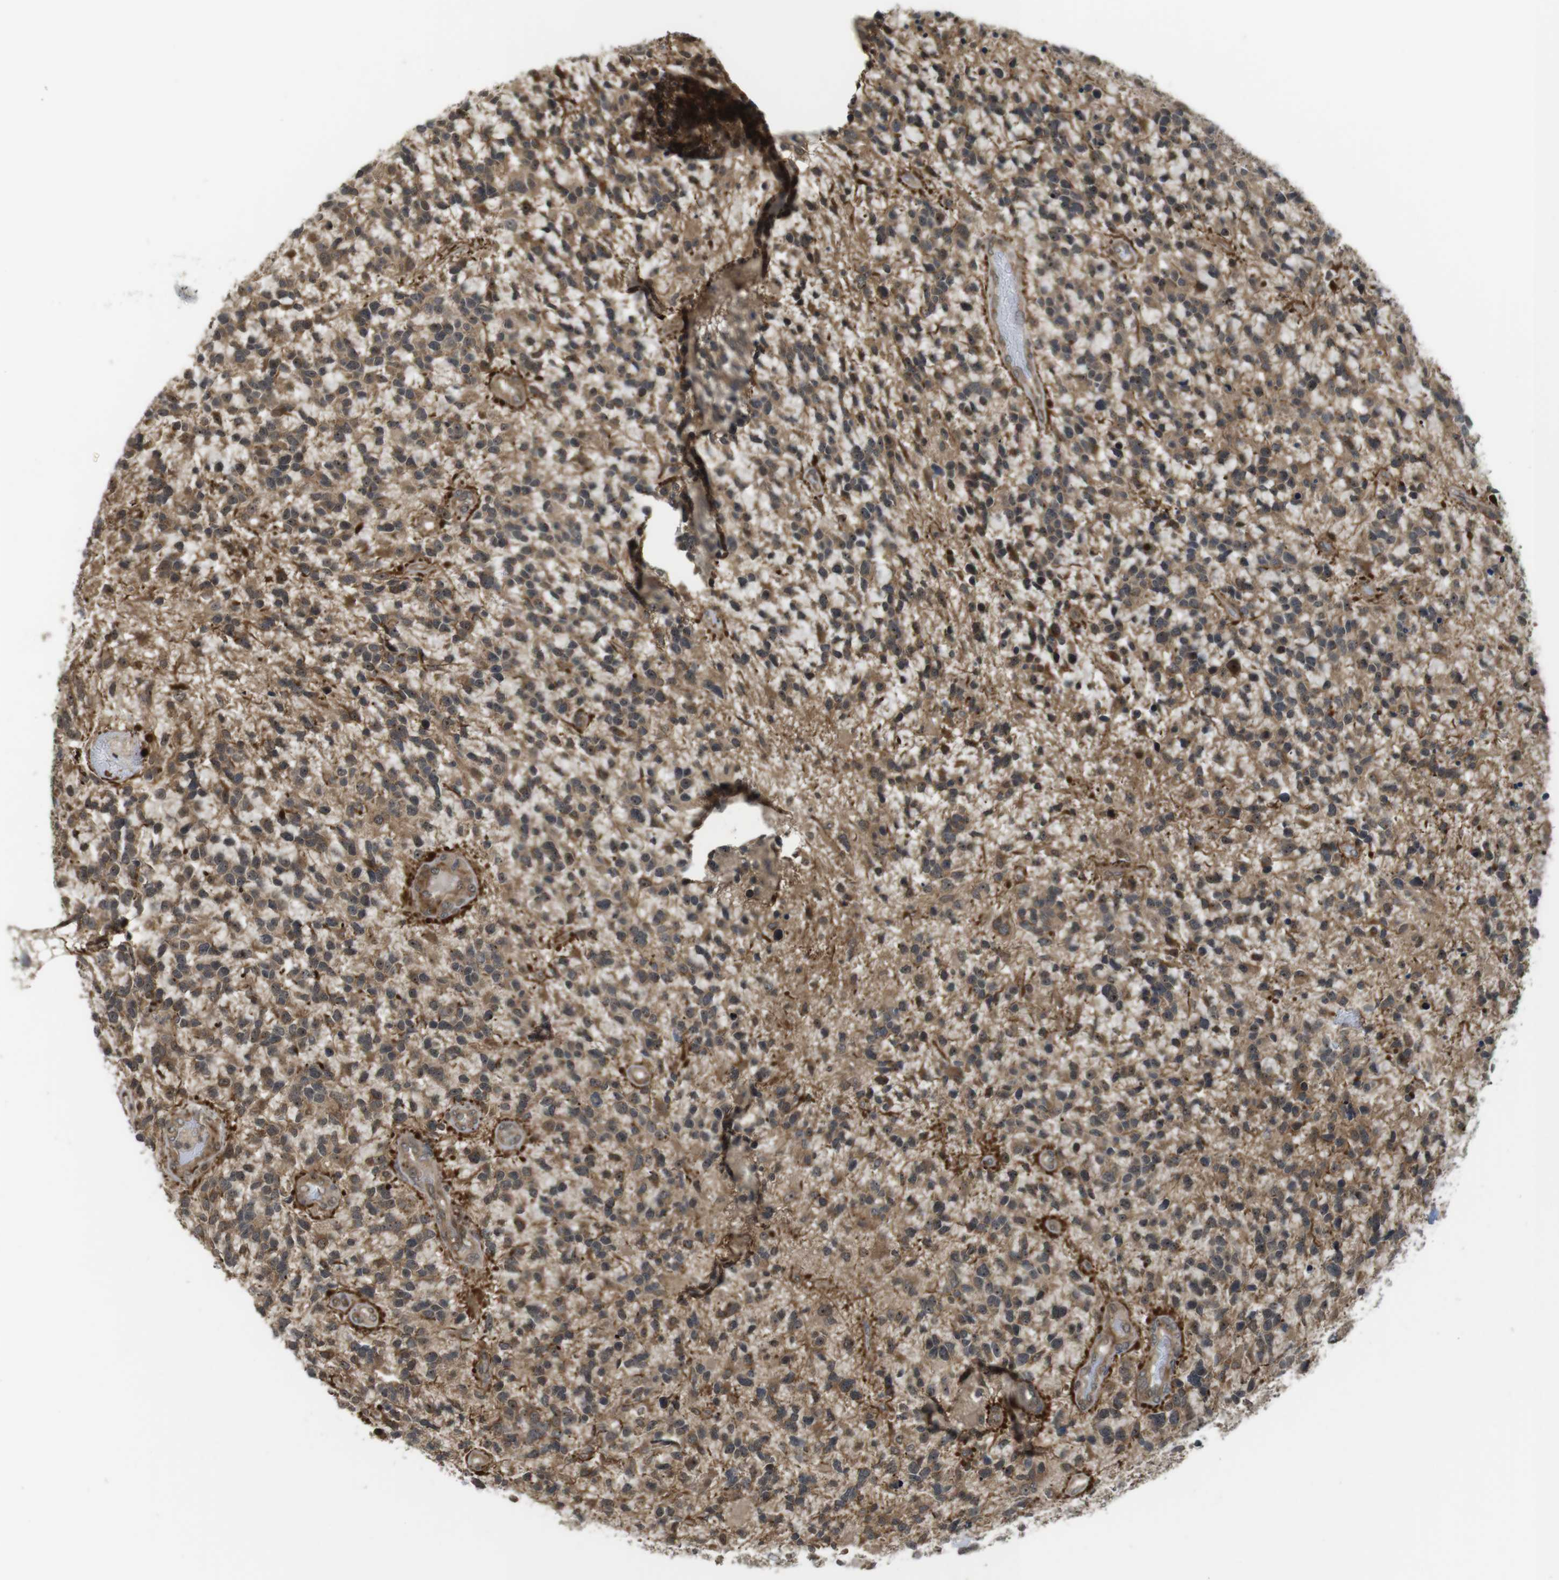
{"staining": {"intensity": "moderate", "quantity": ">75%", "location": "cytoplasmic/membranous"}, "tissue": "glioma", "cell_type": "Tumor cells", "image_type": "cancer", "snomed": [{"axis": "morphology", "description": "Glioma, malignant, High grade"}, {"axis": "topography", "description": "Brain"}], "caption": "A medium amount of moderate cytoplasmic/membranous staining is appreciated in approximately >75% of tumor cells in glioma tissue.", "gene": "CC2D1A", "patient": {"sex": "female", "age": 58}}